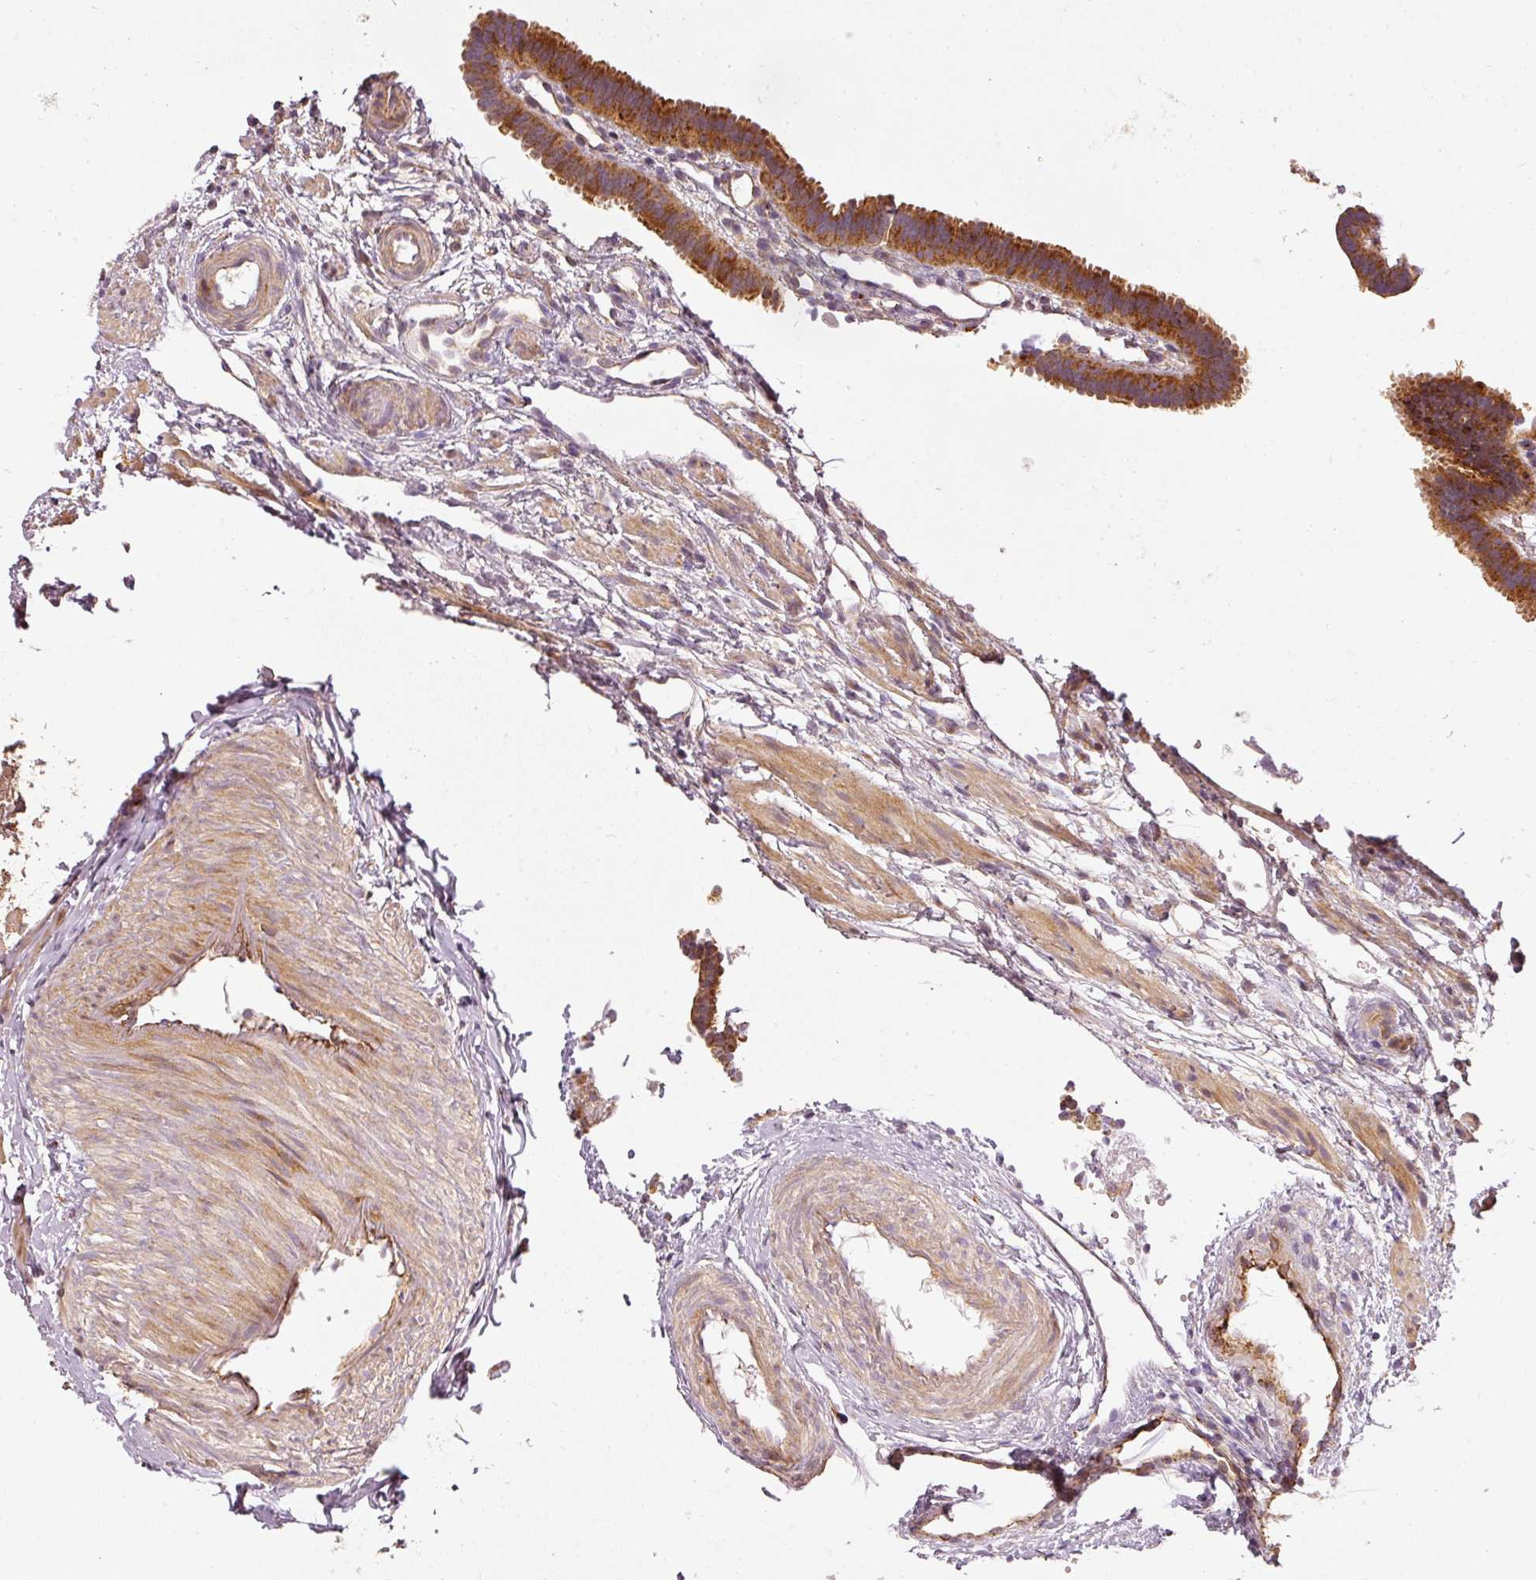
{"staining": {"intensity": "strong", "quantity": "<25%", "location": "cytoplasmic/membranous"}, "tissue": "fallopian tube", "cell_type": "Glandular cells", "image_type": "normal", "snomed": [{"axis": "morphology", "description": "Normal tissue, NOS"}, {"axis": "topography", "description": "Fallopian tube"}], "caption": "Immunohistochemical staining of unremarkable human fallopian tube demonstrates medium levels of strong cytoplasmic/membranous positivity in about <25% of glandular cells. (brown staining indicates protein expression, while blue staining denotes nuclei).", "gene": "MTHFD1L", "patient": {"sex": "female", "age": 37}}